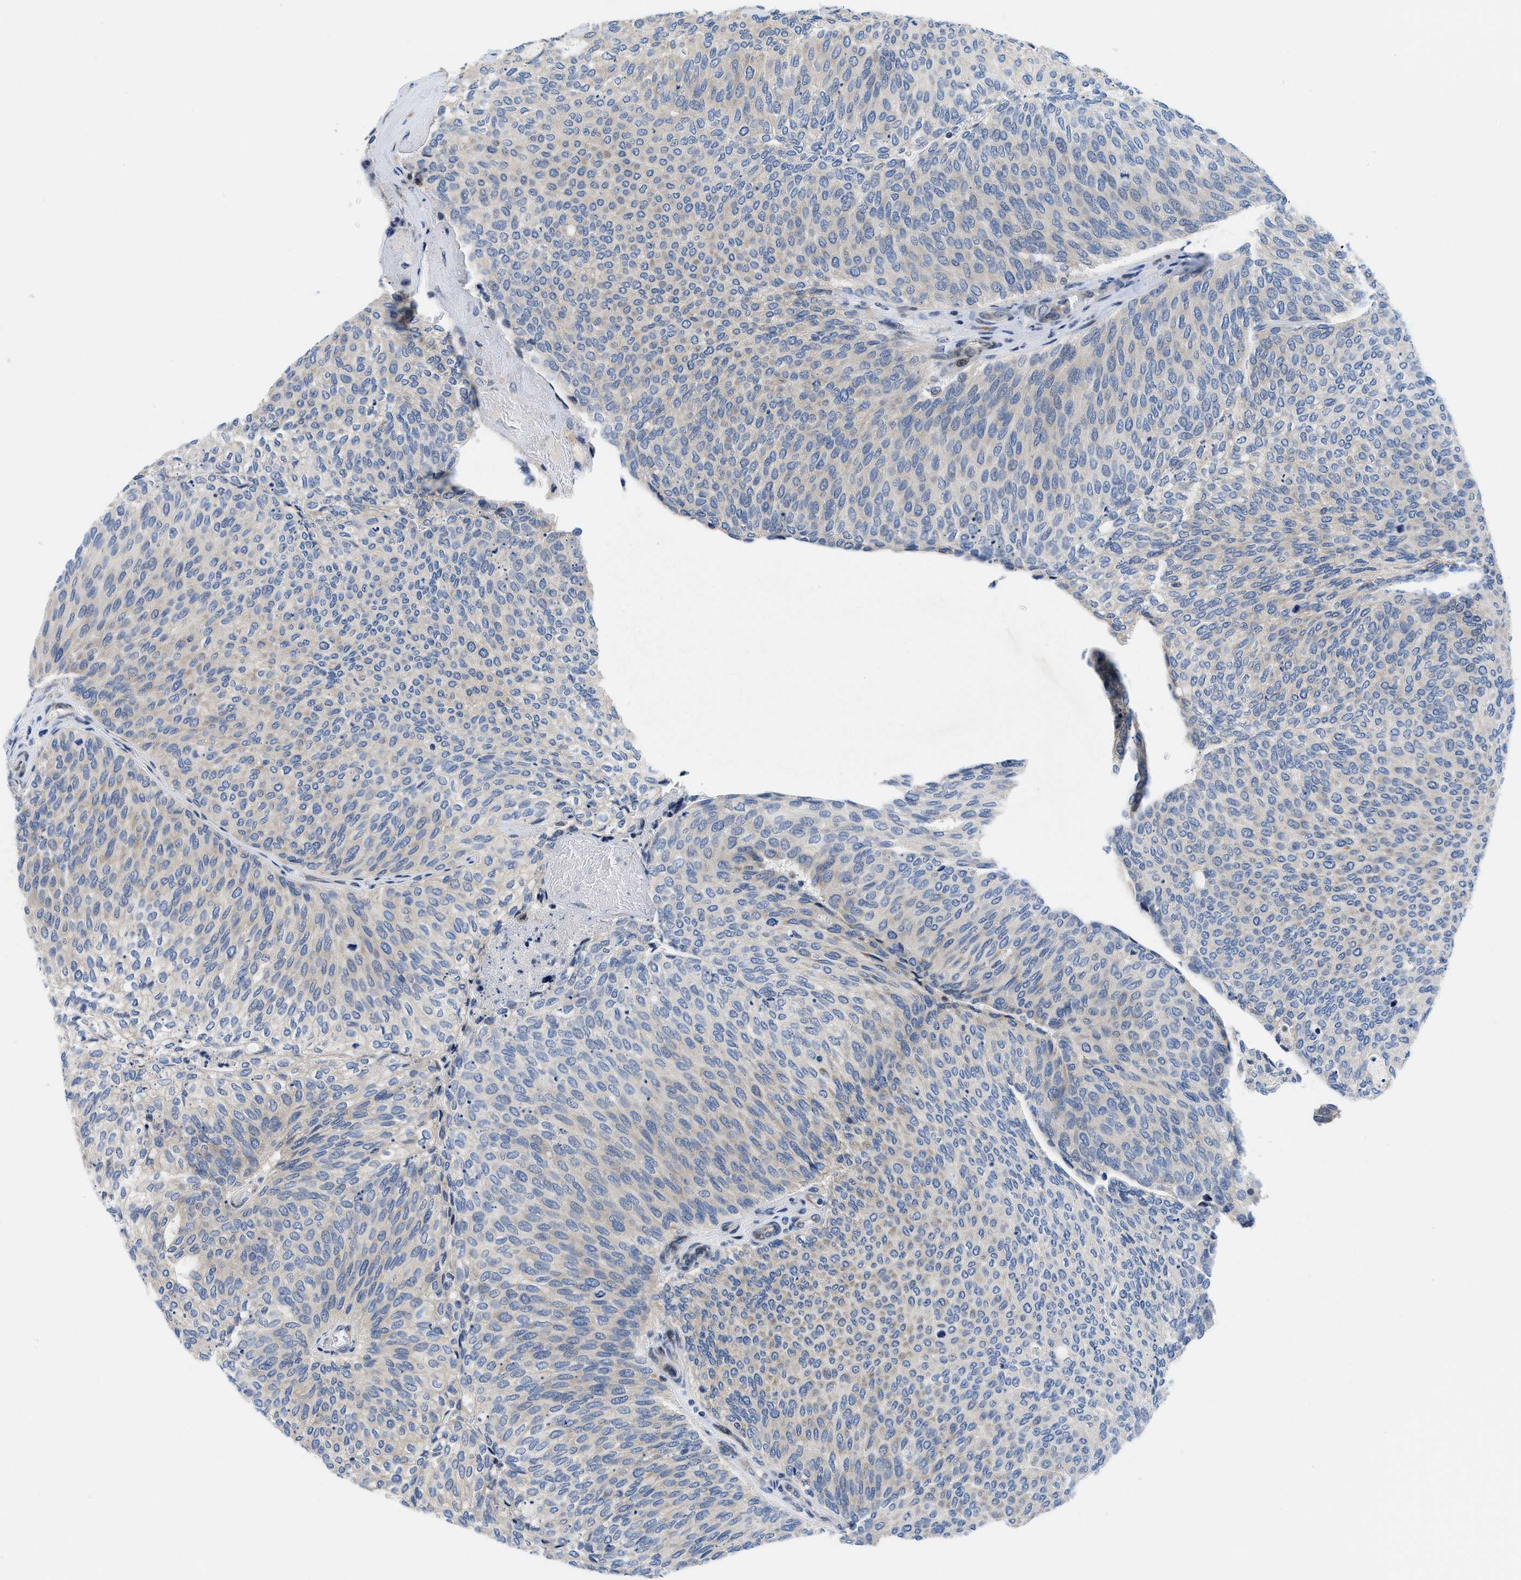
{"staining": {"intensity": "weak", "quantity": "<25%", "location": "cytoplasmic/membranous"}, "tissue": "urothelial cancer", "cell_type": "Tumor cells", "image_type": "cancer", "snomed": [{"axis": "morphology", "description": "Urothelial carcinoma, Low grade"}, {"axis": "topography", "description": "Urinary bladder"}], "caption": "Tumor cells show no significant positivity in urothelial carcinoma (low-grade).", "gene": "IKBKE", "patient": {"sex": "female", "age": 79}}